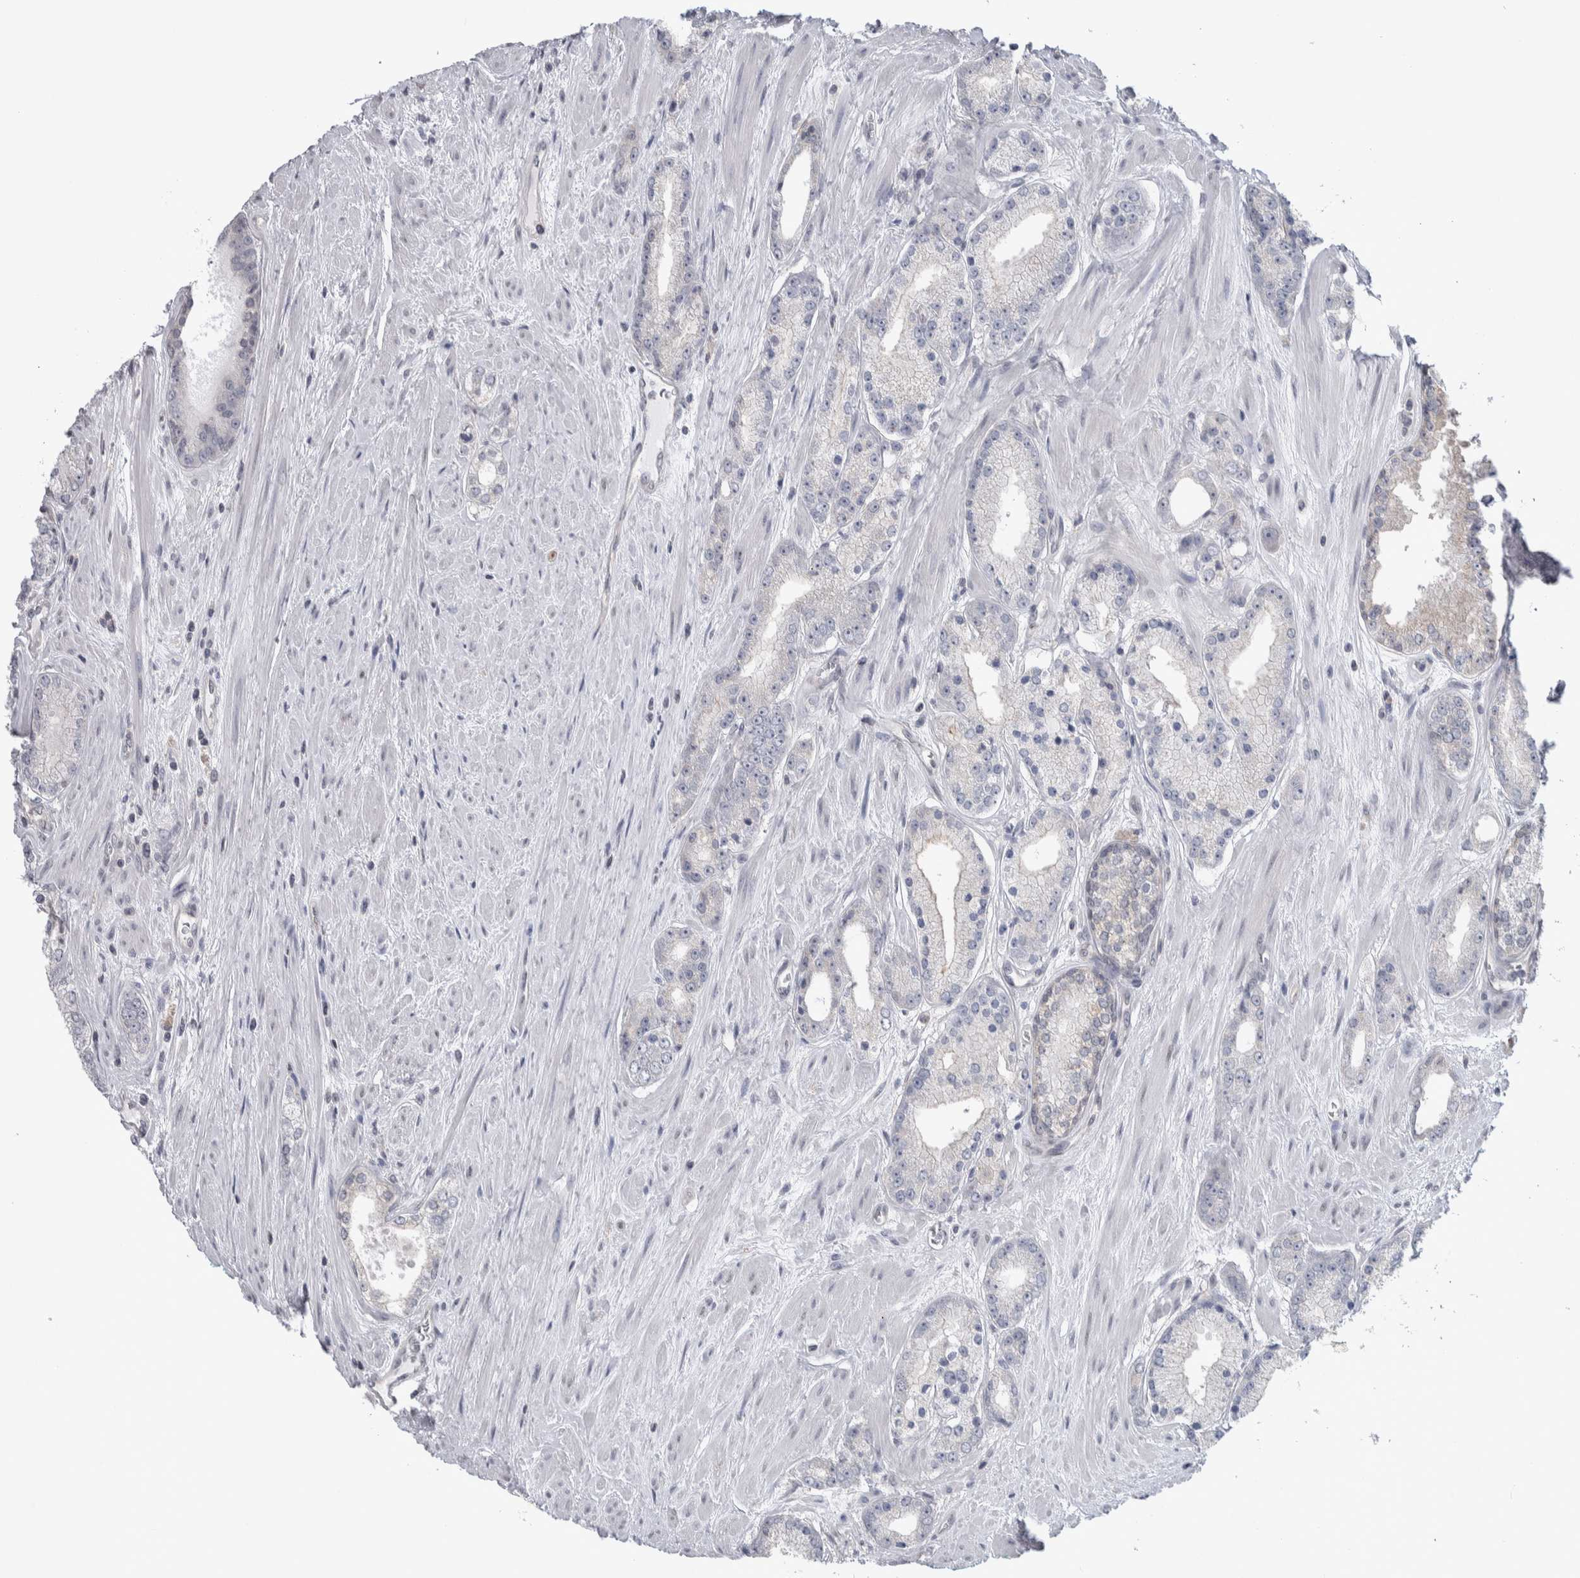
{"staining": {"intensity": "moderate", "quantity": "<25%", "location": "nuclear"}, "tissue": "prostate cancer", "cell_type": "Tumor cells", "image_type": "cancer", "snomed": [{"axis": "morphology", "description": "Adenocarcinoma, Low grade"}, {"axis": "topography", "description": "Prostate"}], "caption": "A brown stain highlights moderate nuclear positivity of a protein in prostate low-grade adenocarcinoma tumor cells.", "gene": "TAX1BP1", "patient": {"sex": "male", "age": 62}}